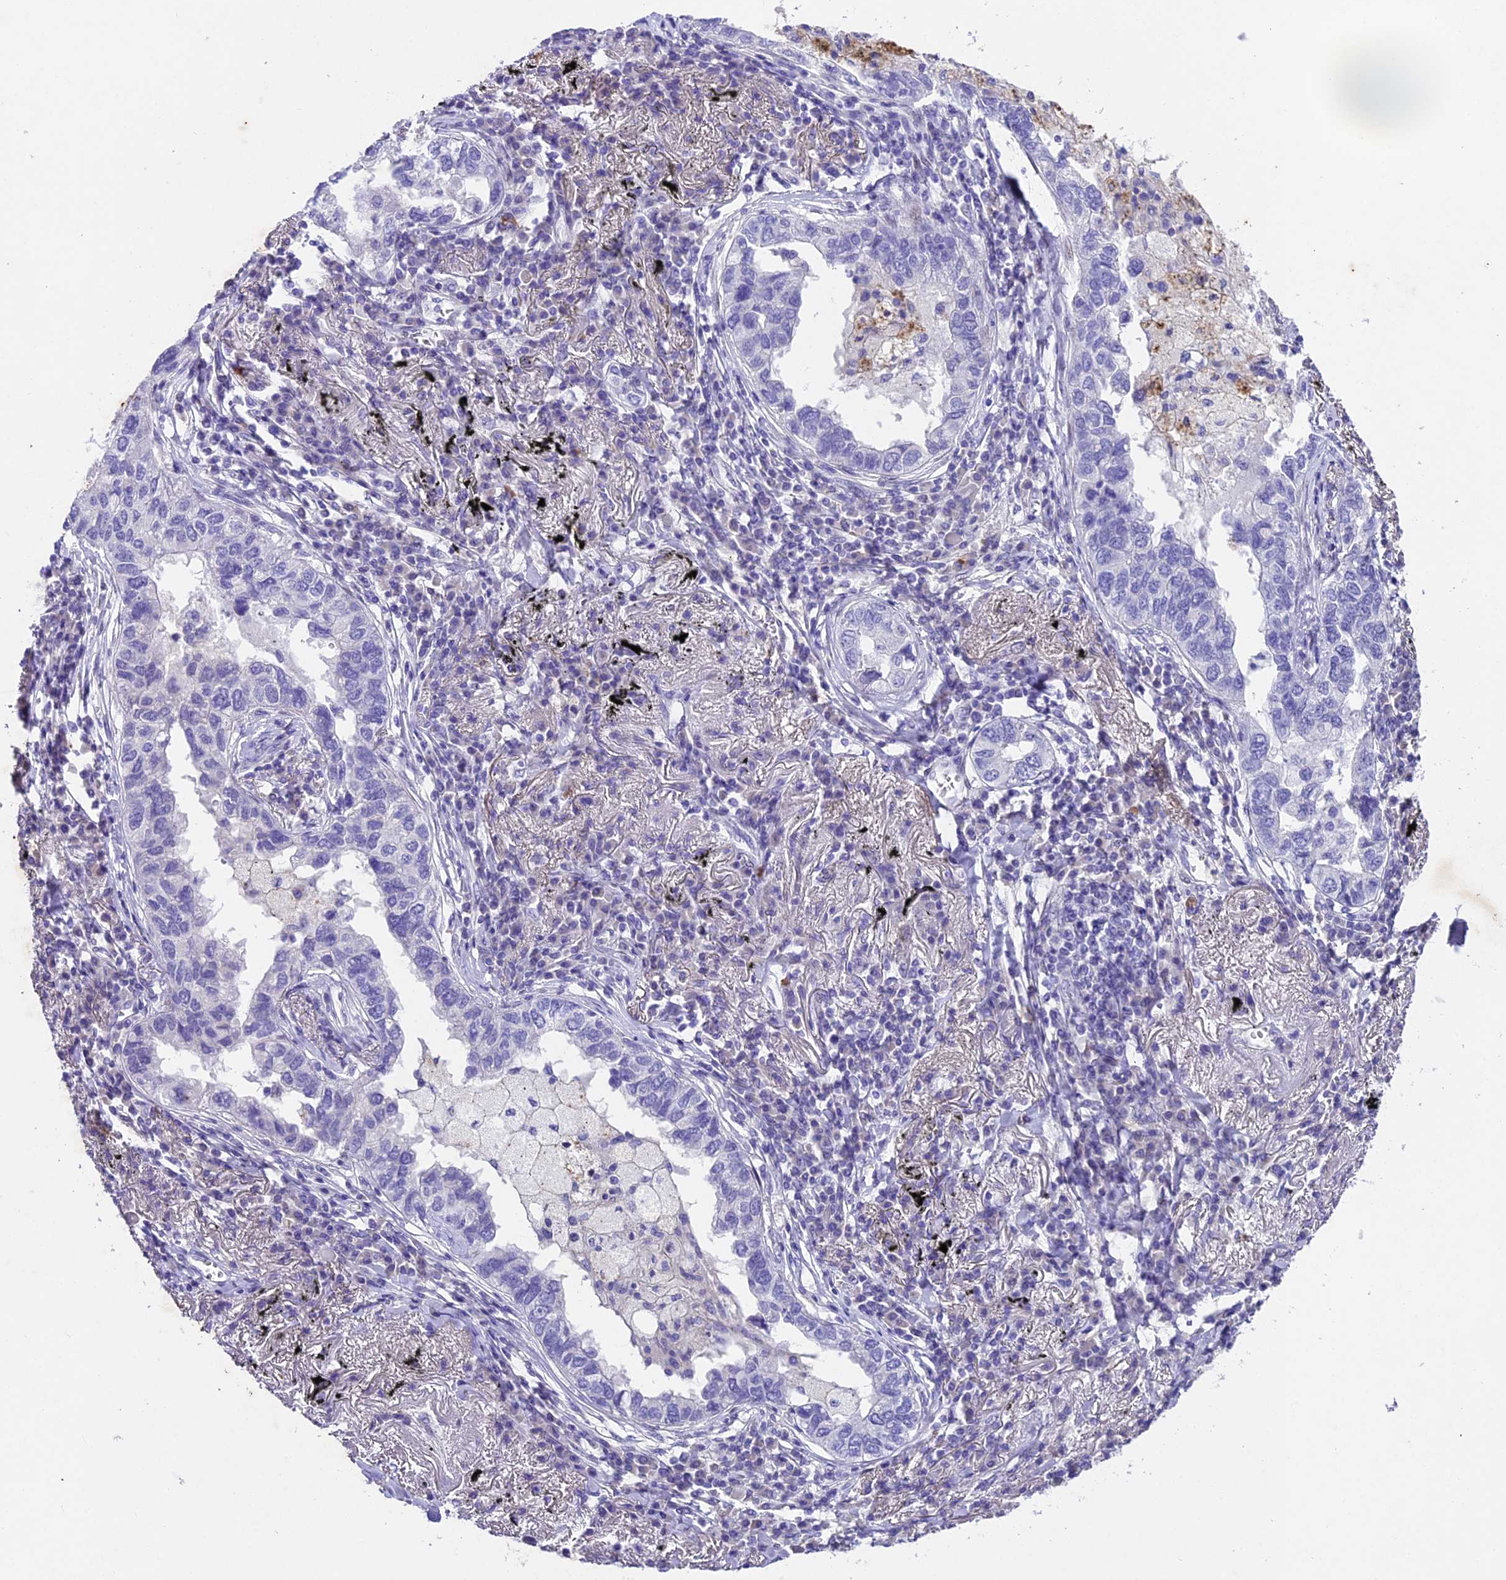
{"staining": {"intensity": "negative", "quantity": "none", "location": "none"}, "tissue": "lung cancer", "cell_type": "Tumor cells", "image_type": "cancer", "snomed": [{"axis": "morphology", "description": "Adenocarcinoma, NOS"}, {"axis": "topography", "description": "Lung"}], "caption": "Immunohistochemistry (IHC) of human lung adenocarcinoma displays no staining in tumor cells.", "gene": "IFT140", "patient": {"sex": "male", "age": 65}}